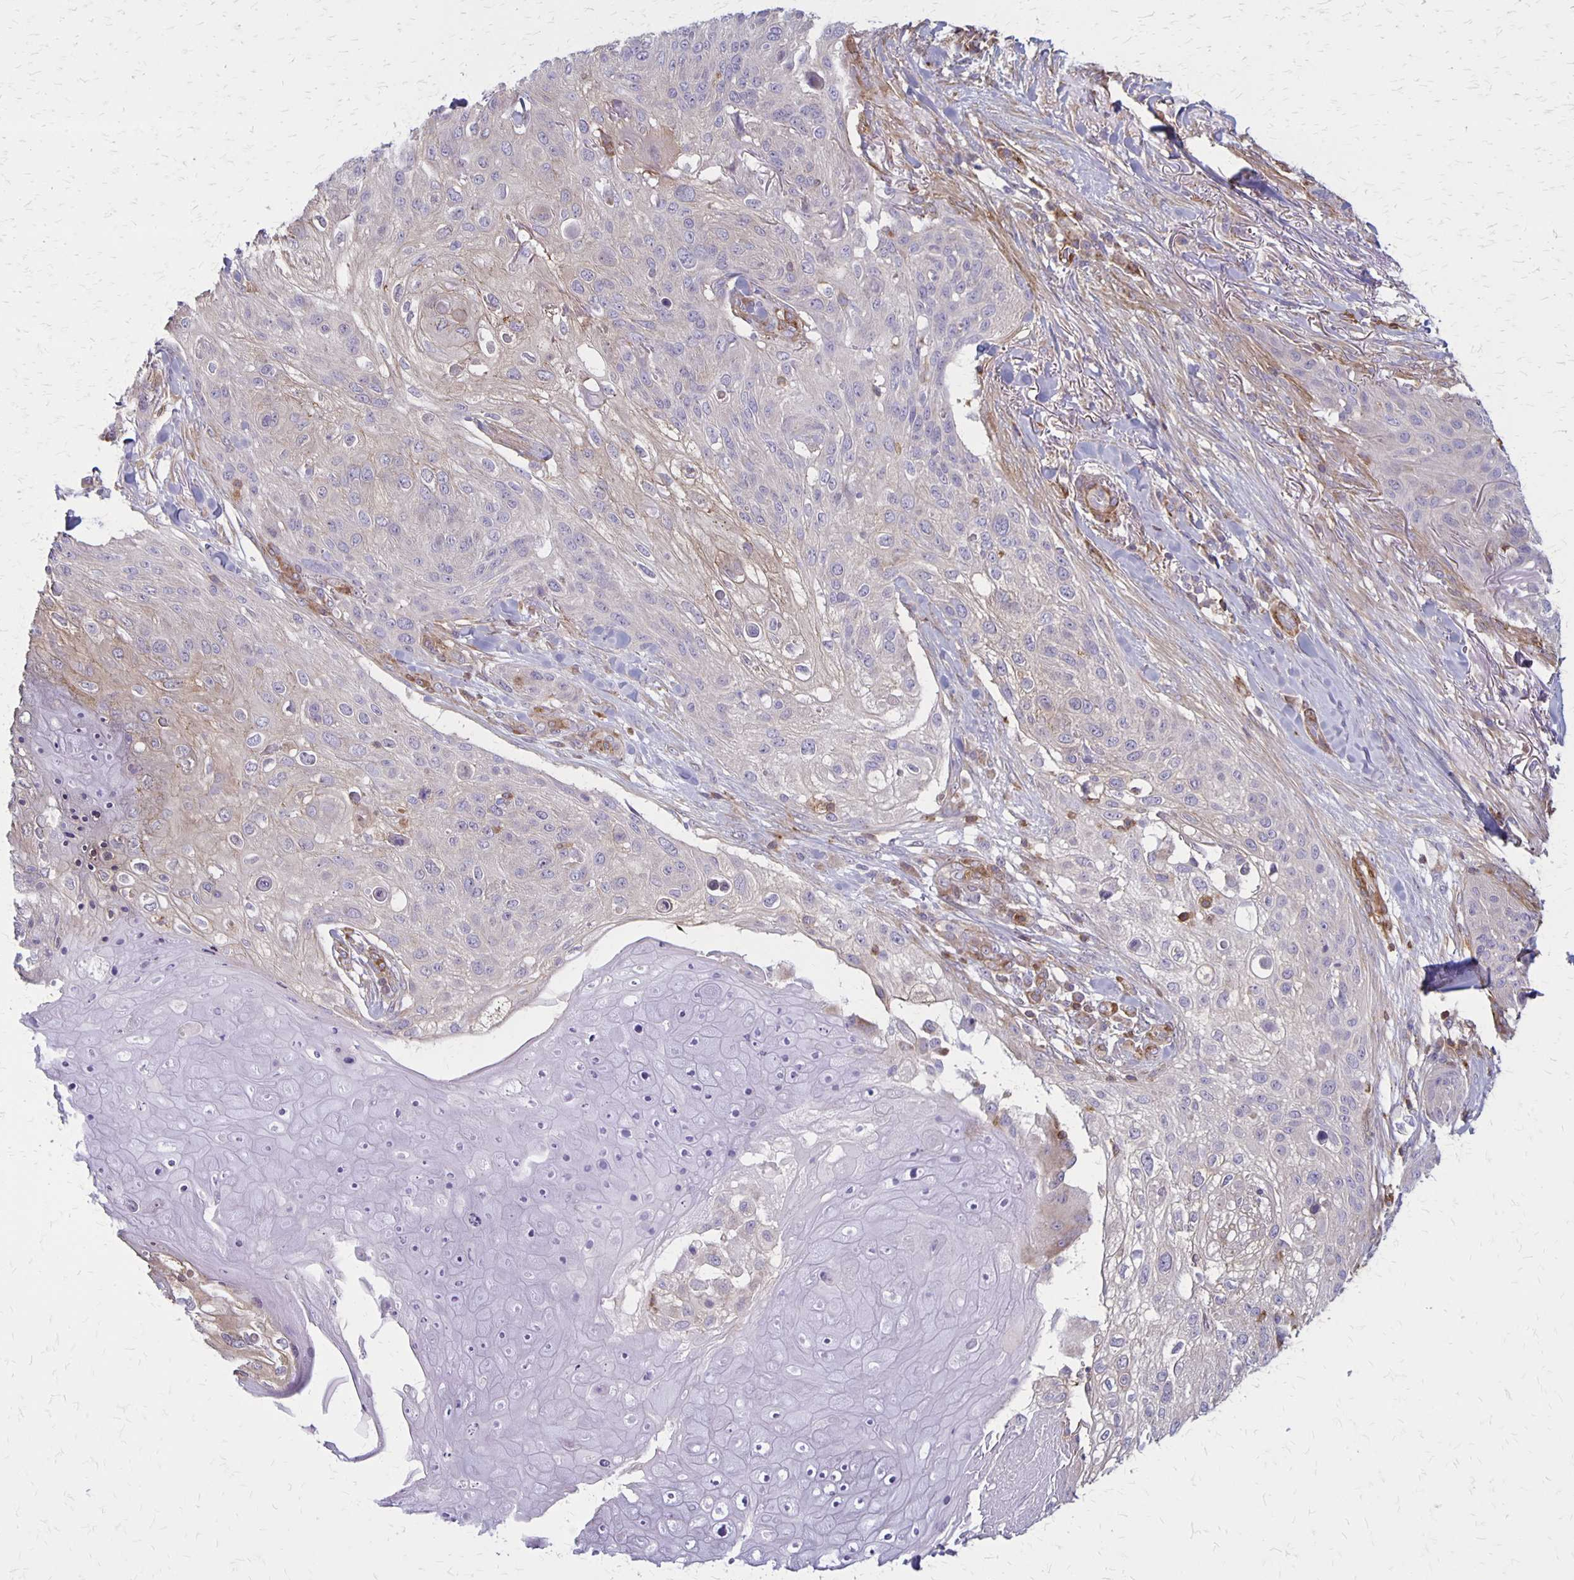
{"staining": {"intensity": "negative", "quantity": "none", "location": "none"}, "tissue": "skin cancer", "cell_type": "Tumor cells", "image_type": "cancer", "snomed": [{"axis": "morphology", "description": "Squamous cell carcinoma, NOS"}, {"axis": "topography", "description": "Skin"}], "caption": "A histopathology image of human skin squamous cell carcinoma is negative for staining in tumor cells.", "gene": "SEPTIN5", "patient": {"sex": "female", "age": 87}}